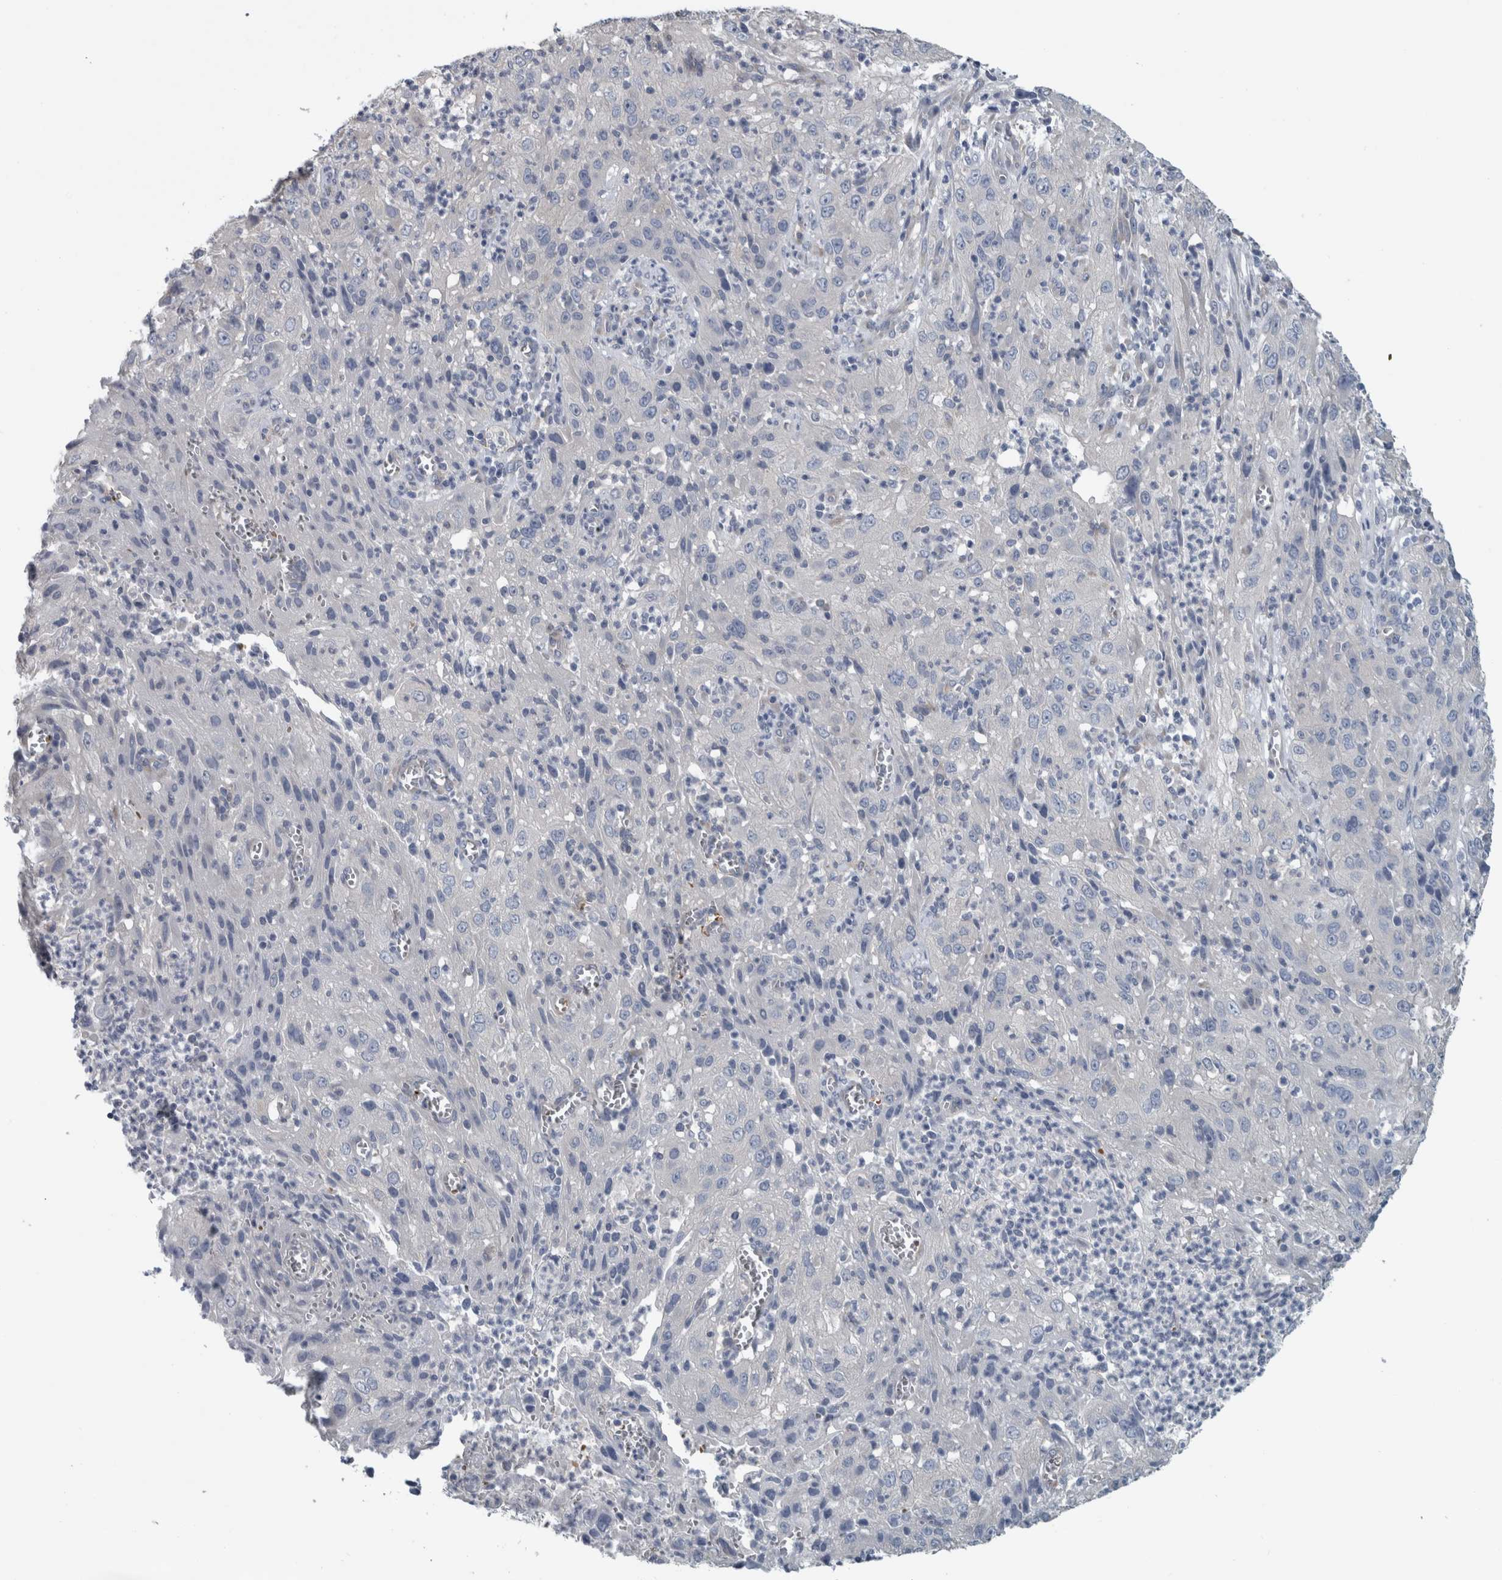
{"staining": {"intensity": "negative", "quantity": "none", "location": "none"}, "tissue": "cervical cancer", "cell_type": "Tumor cells", "image_type": "cancer", "snomed": [{"axis": "morphology", "description": "Squamous cell carcinoma, NOS"}, {"axis": "topography", "description": "Cervix"}], "caption": "Tumor cells show no significant positivity in cervical cancer.", "gene": "SH3GL2", "patient": {"sex": "female", "age": 32}}